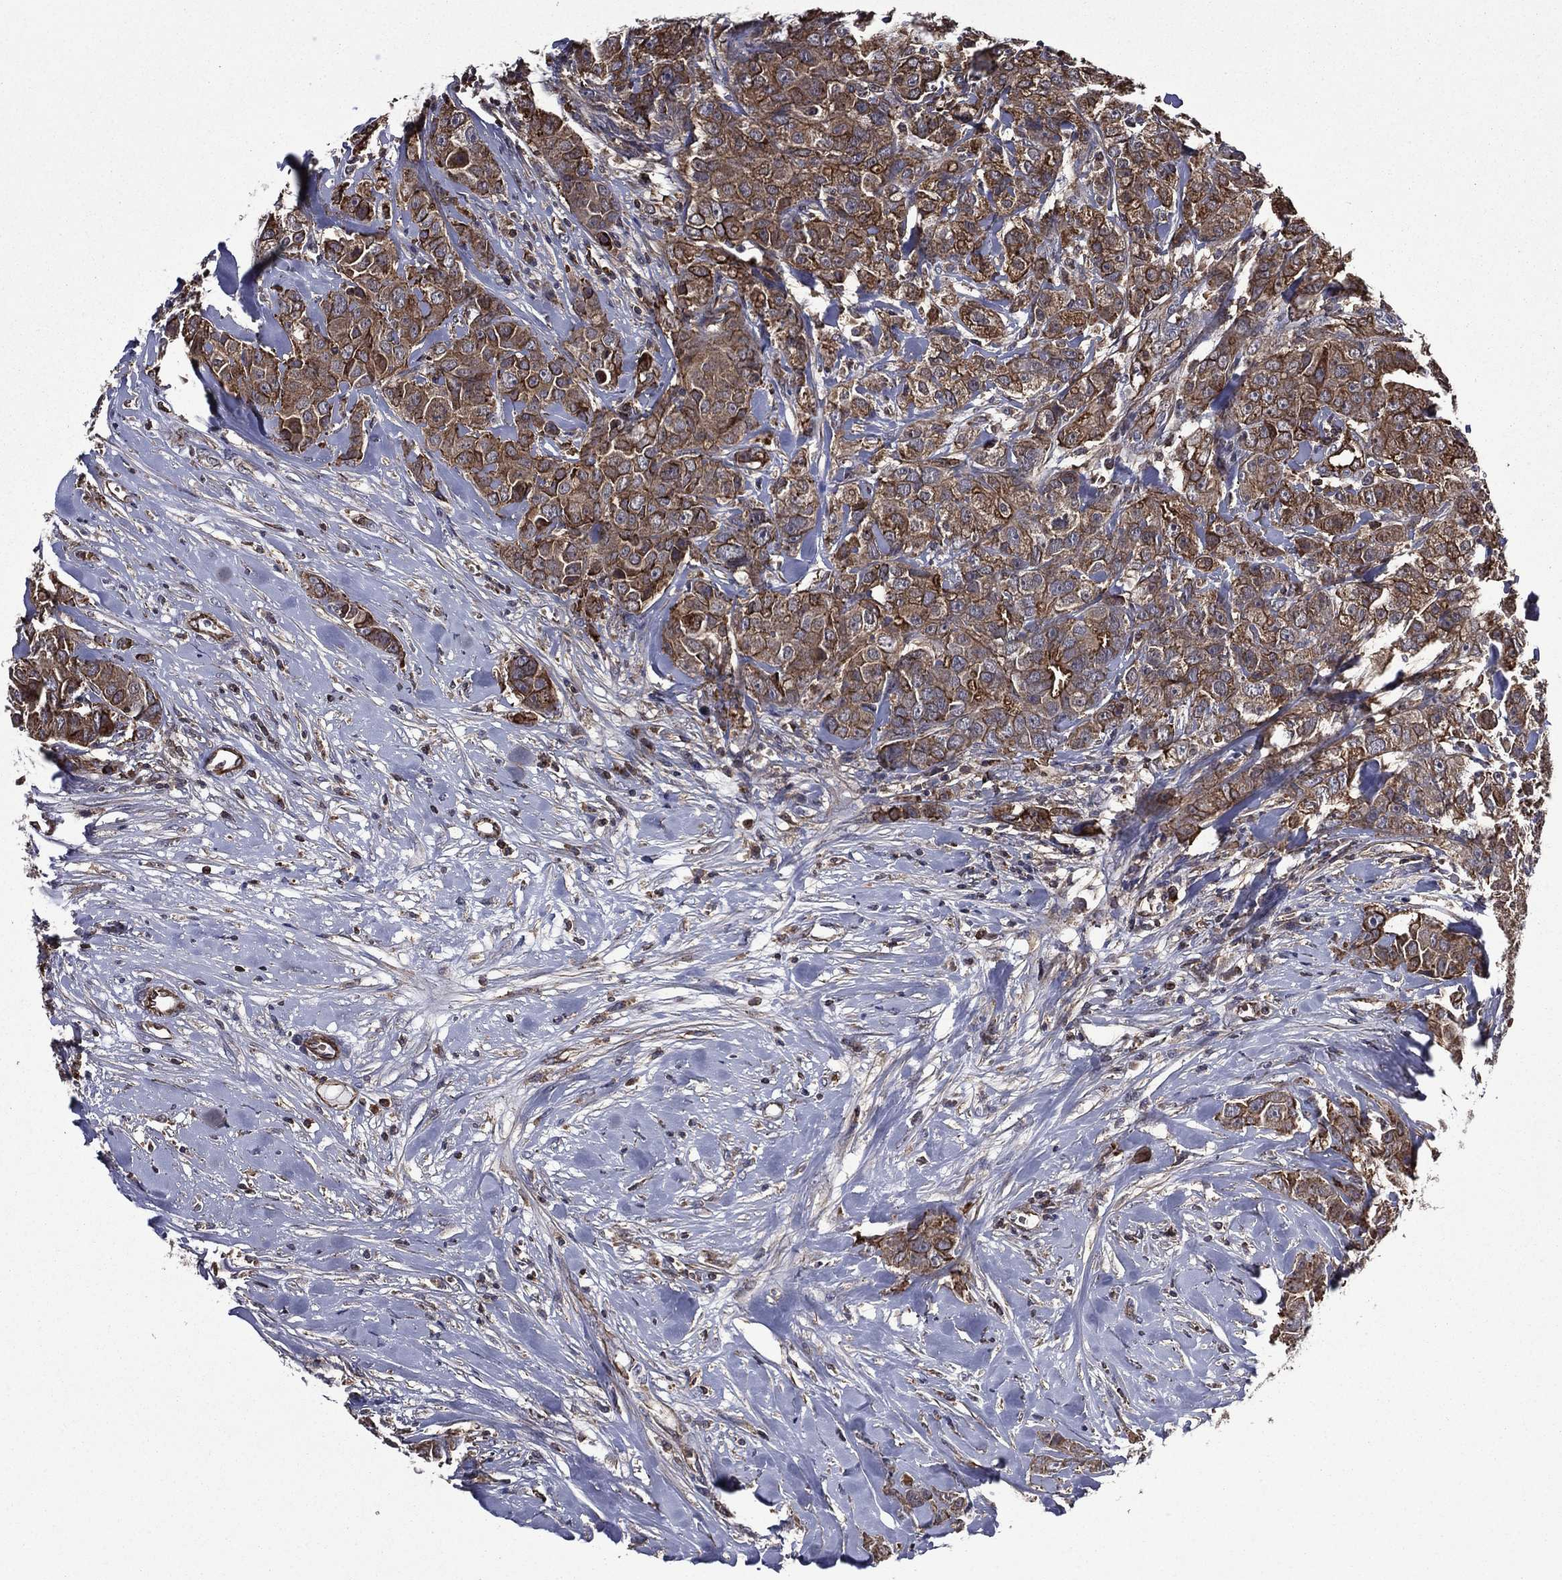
{"staining": {"intensity": "strong", "quantity": "25%-75%", "location": "cytoplasmic/membranous"}, "tissue": "breast cancer", "cell_type": "Tumor cells", "image_type": "cancer", "snomed": [{"axis": "morphology", "description": "Duct carcinoma"}, {"axis": "topography", "description": "Breast"}], "caption": "A brown stain highlights strong cytoplasmic/membranous positivity of a protein in human infiltrating ductal carcinoma (breast) tumor cells.", "gene": "PLPP3", "patient": {"sex": "female", "age": 43}}